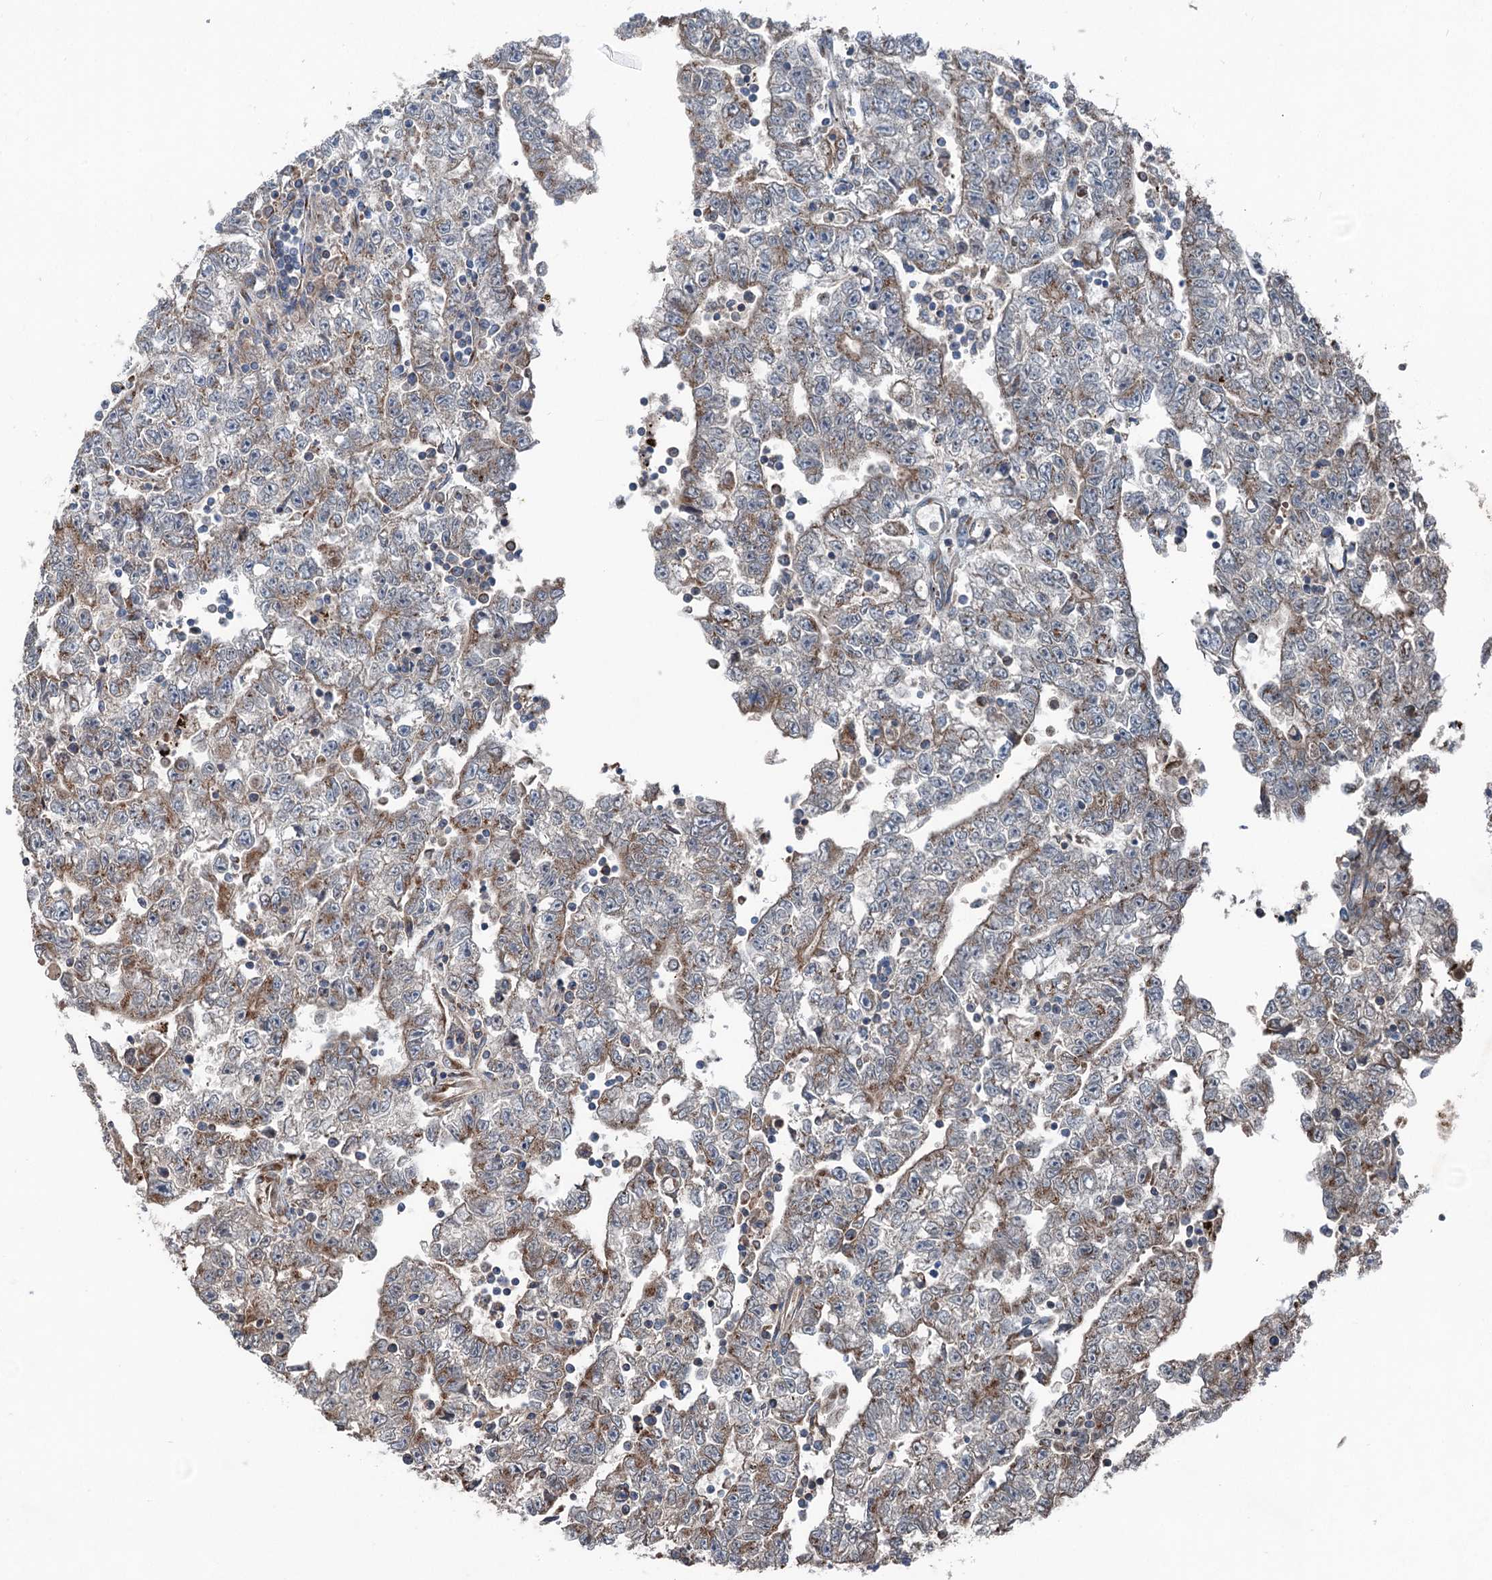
{"staining": {"intensity": "weak", "quantity": "25%-75%", "location": "cytoplasmic/membranous"}, "tissue": "testis cancer", "cell_type": "Tumor cells", "image_type": "cancer", "snomed": [{"axis": "morphology", "description": "Carcinoma, Embryonal, NOS"}, {"axis": "topography", "description": "Testis"}], "caption": "Testis embryonal carcinoma stained for a protein reveals weak cytoplasmic/membranous positivity in tumor cells.", "gene": "CALCOCO1", "patient": {"sex": "male", "age": 25}}